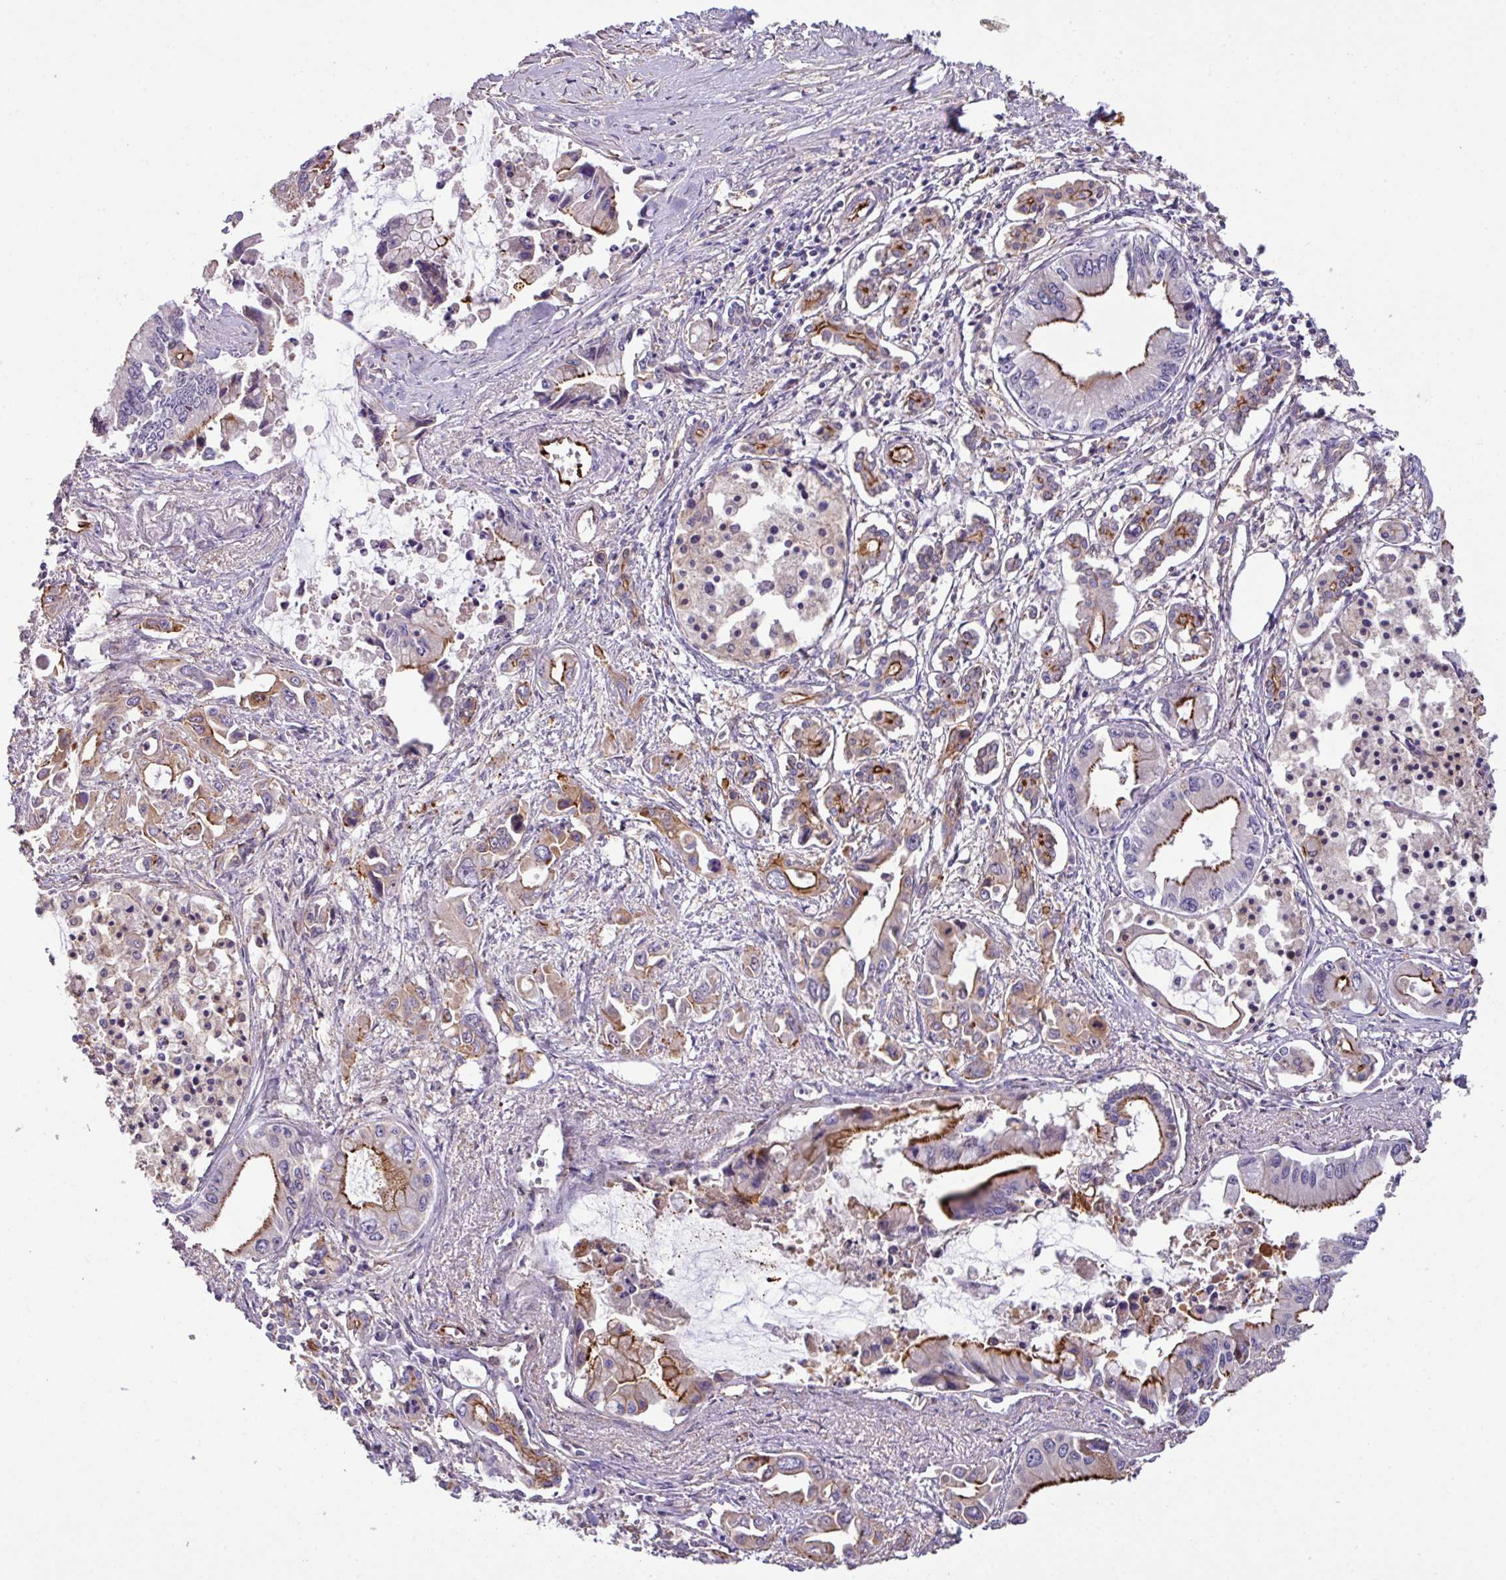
{"staining": {"intensity": "strong", "quantity": "25%-75%", "location": "cytoplasmic/membranous"}, "tissue": "pancreatic cancer", "cell_type": "Tumor cells", "image_type": "cancer", "snomed": [{"axis": "morphology", "description": "Adenocarcinoma, NOS"}, {"axis": "topography", "description": "Pancreas"}], "caption": "Immunohistochemistry (IHC) (DAB (3,3'-diaminobenzidine)) staining of pancreatic cancer (adenocarcinoma) exhibits strong cytoplasmic/membranous protein positivity in about 25%-75% of tumor cells.", "gene": "LRRC53", "patient": {"sex": "male", "age": 84}}